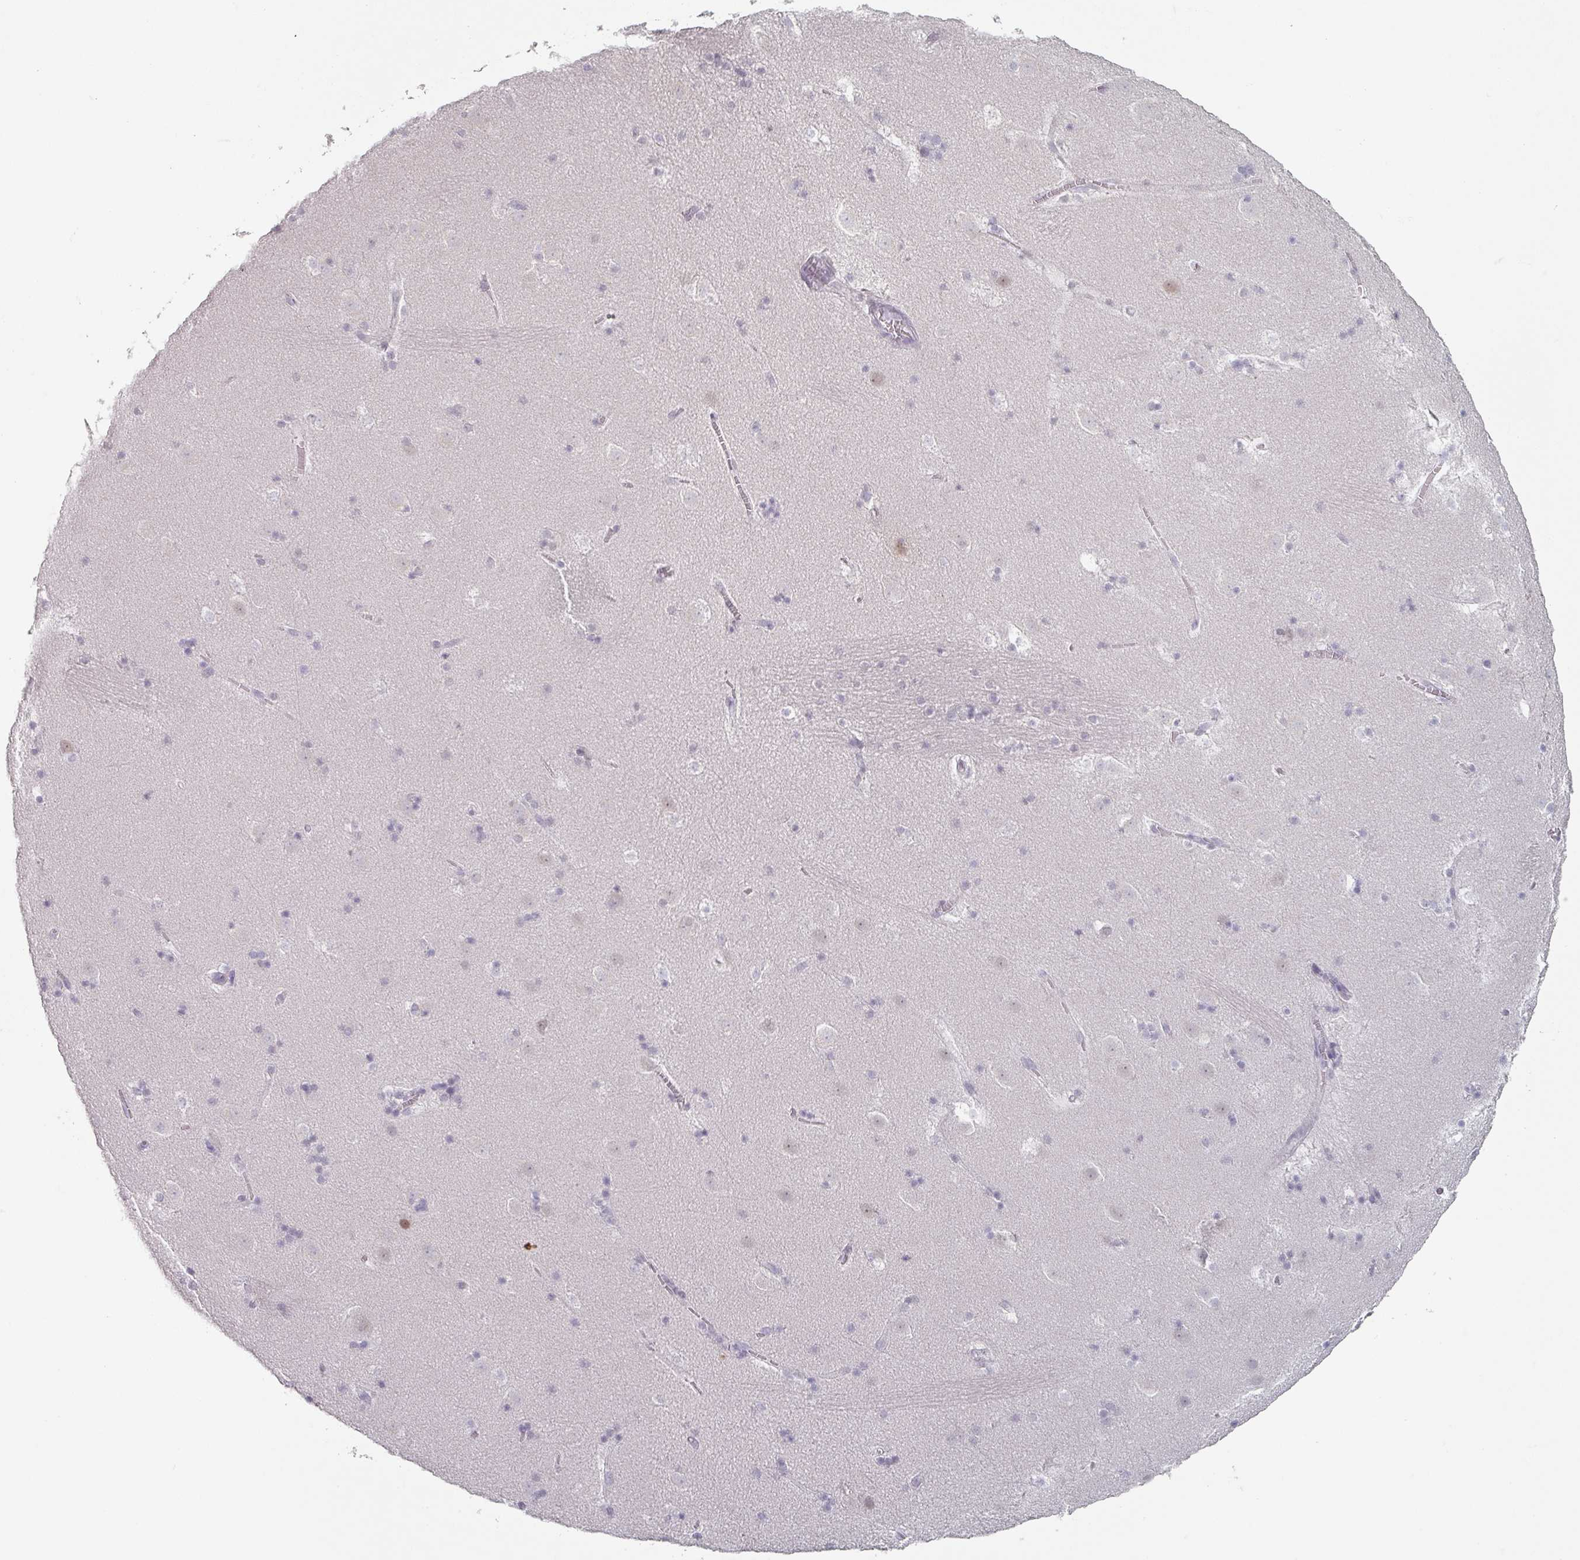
{"staining": {"intensity": "negative", "quantity": "none", "location": "none"}, "tissue": "caudate", "cell_type": "Glial cells", "image_type": "normal", "snomed": [{"axis": "morphology", "description": "Normal tissue, NOS"}, {"axis": "topography", "description": "Lateral ventricle wall"}], "caption": "DAB (3,3'-diaminobenzidine) immunohistochemical staining of benign human caudate reveals no significant staining in glial cells. (DAB (3,3'-diaminobenzidine) immunohistochemistry visualized using brightfield microscopy, high magnification).", "gene": "SPRR1A", "patient": {"sex": "male", "age": 45}}